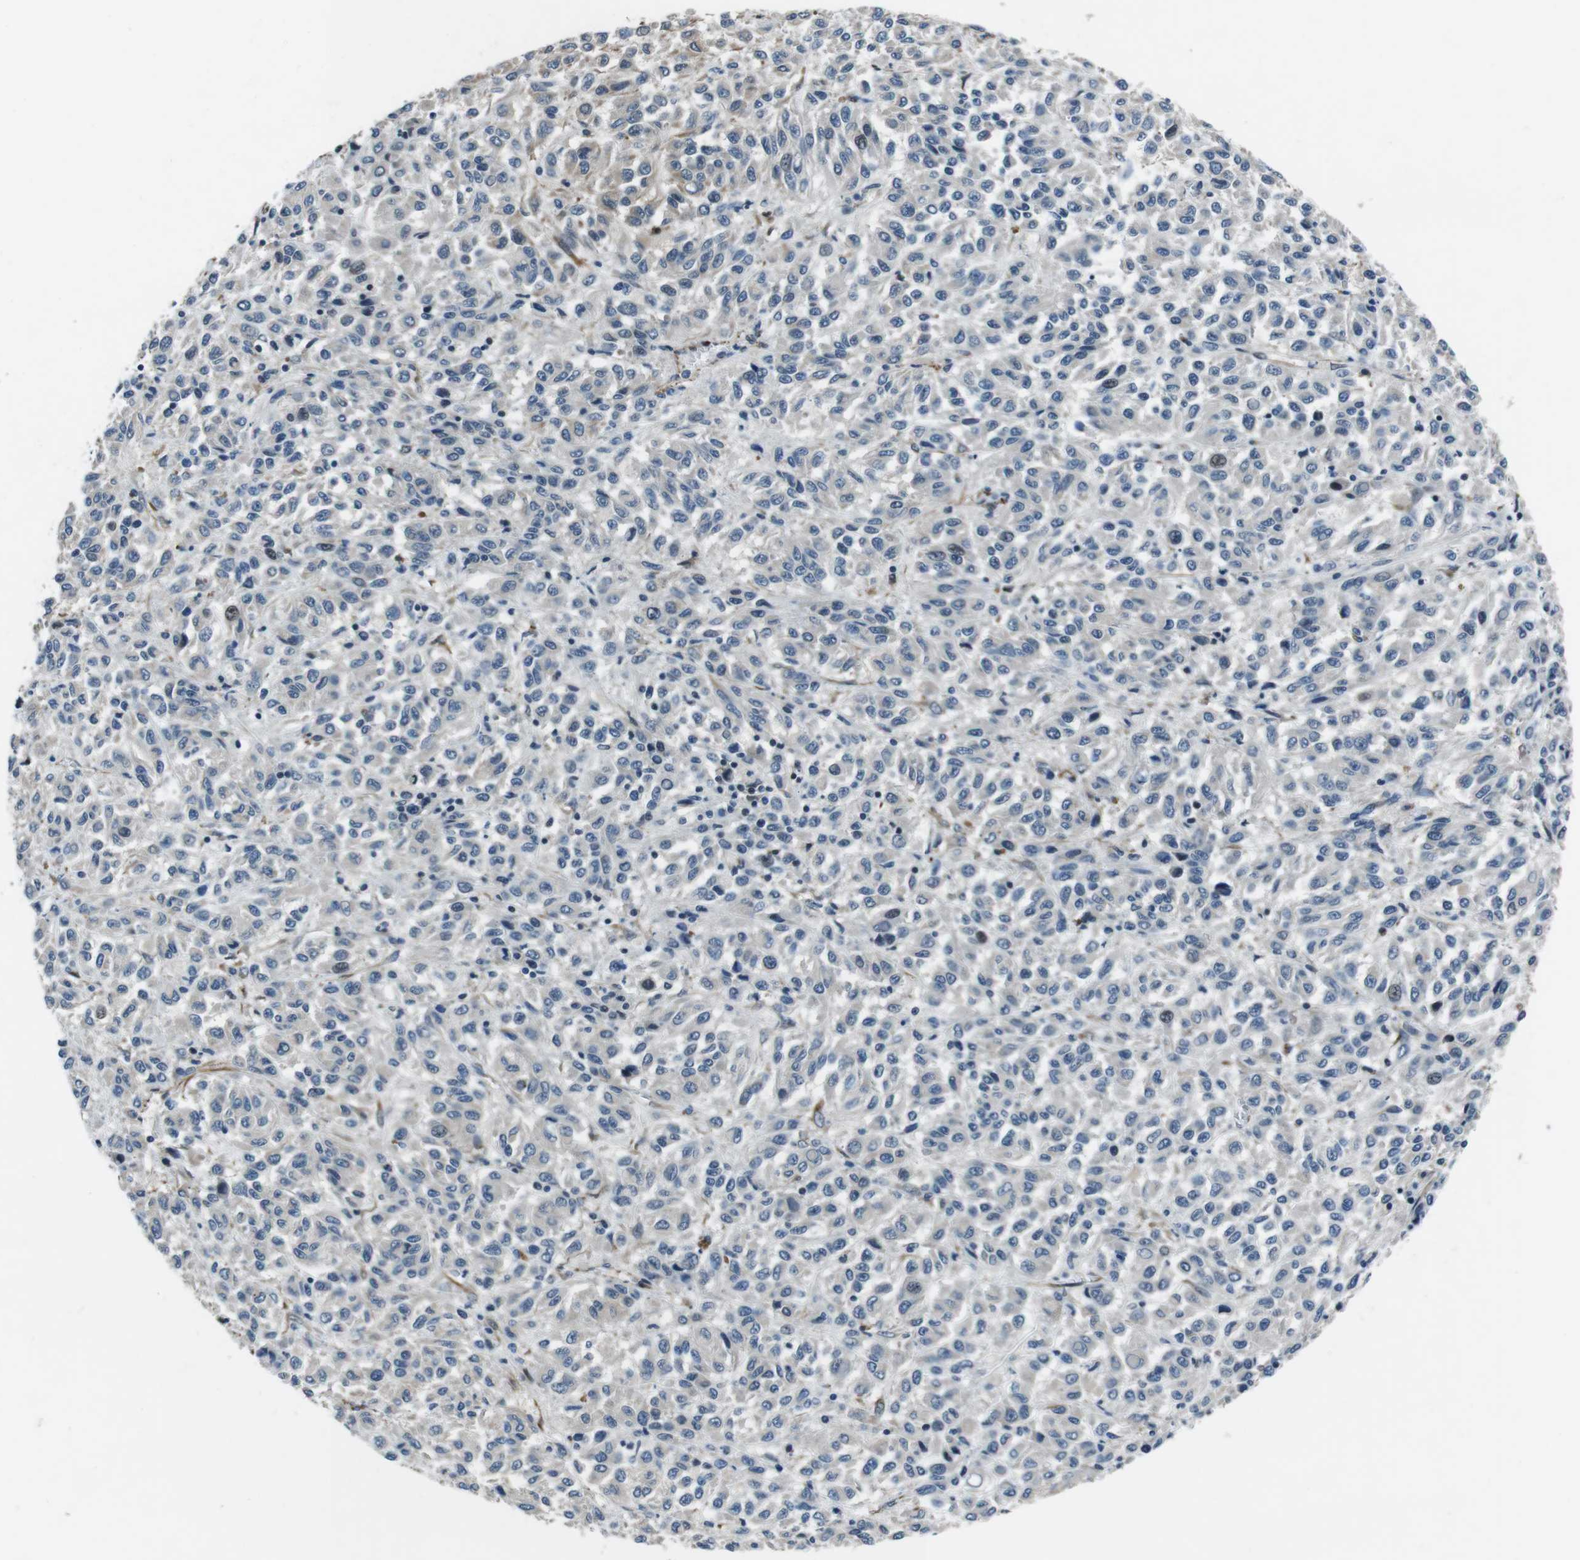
{"staining": {"intensity": "negative", "quantity": "none", "location": "none"}, "tissue": "melanoma", "cell_type": "Tumor cells", "image_type": "cancer", "snomed": [{"axis": "morphology", "description": "Malignant melanoma, Metastatic site"}, {"axis": "topography", "description": "Lung"}], "caption": "Malignant melanoma (metastatic site) was stained to show a protein in brown. There is no significant expression in tumor cells.", "gene": "LRRC49", "patient": {"sex": "male", "age": 64}}